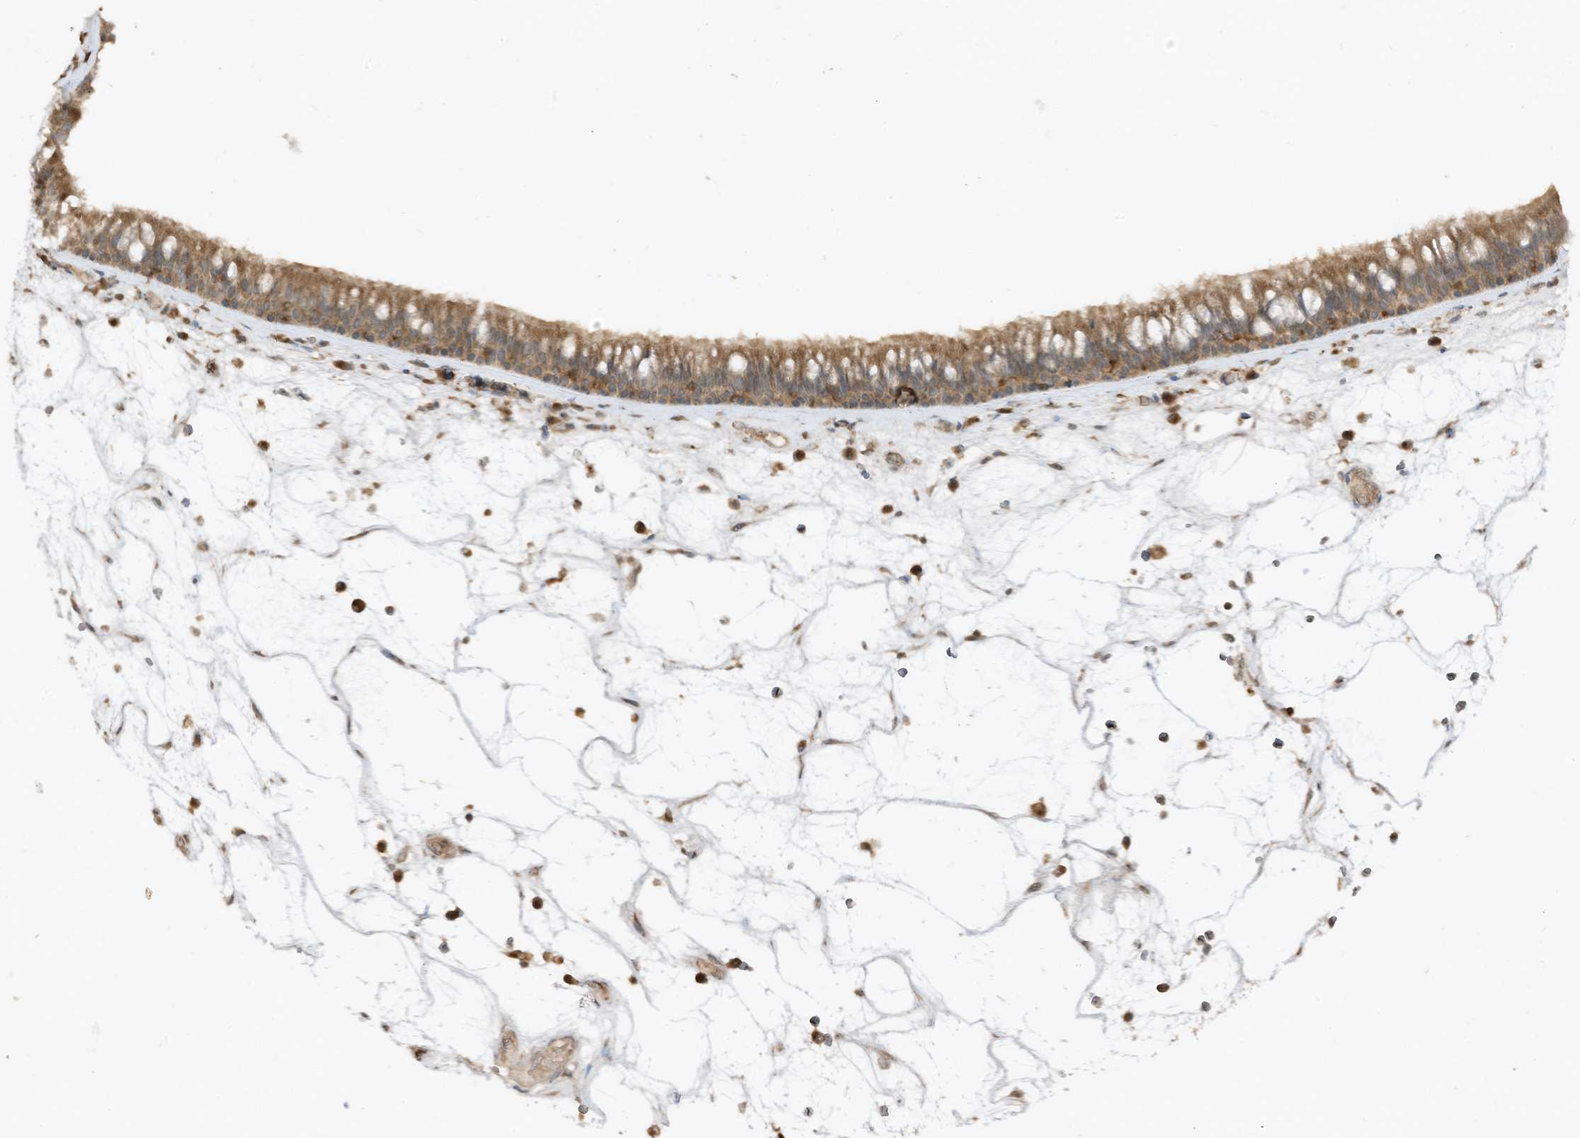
{"staining": {"intensity": "moderate", "quantity": "25%-75%", "location": "cytoplasmic/membranous"}, "tissue": "nasopharynx", "cell_type": "Respiratory epithelial cells", "image_type": "normal", "snomed": [{"axis": "morphology", "description": "Normal tissue, NOS"}, {"axis": "morphology", "description": "Inflammation, NOS"}, {"axis": "morphology", "description": "Malignant melanoma, Metastatic site"}, {"axis": "topography", "description": "Nasopharynx"}], "caption": "Approximately 25%-75% of respiratory epithelial cells in benign human nasopharynx show moderate cytoplasmic/membranous protein staining as visualized by brown immunohistochemical staining.", "gene": "LDAH", "patient": {"sex": "male", "age": 70}}